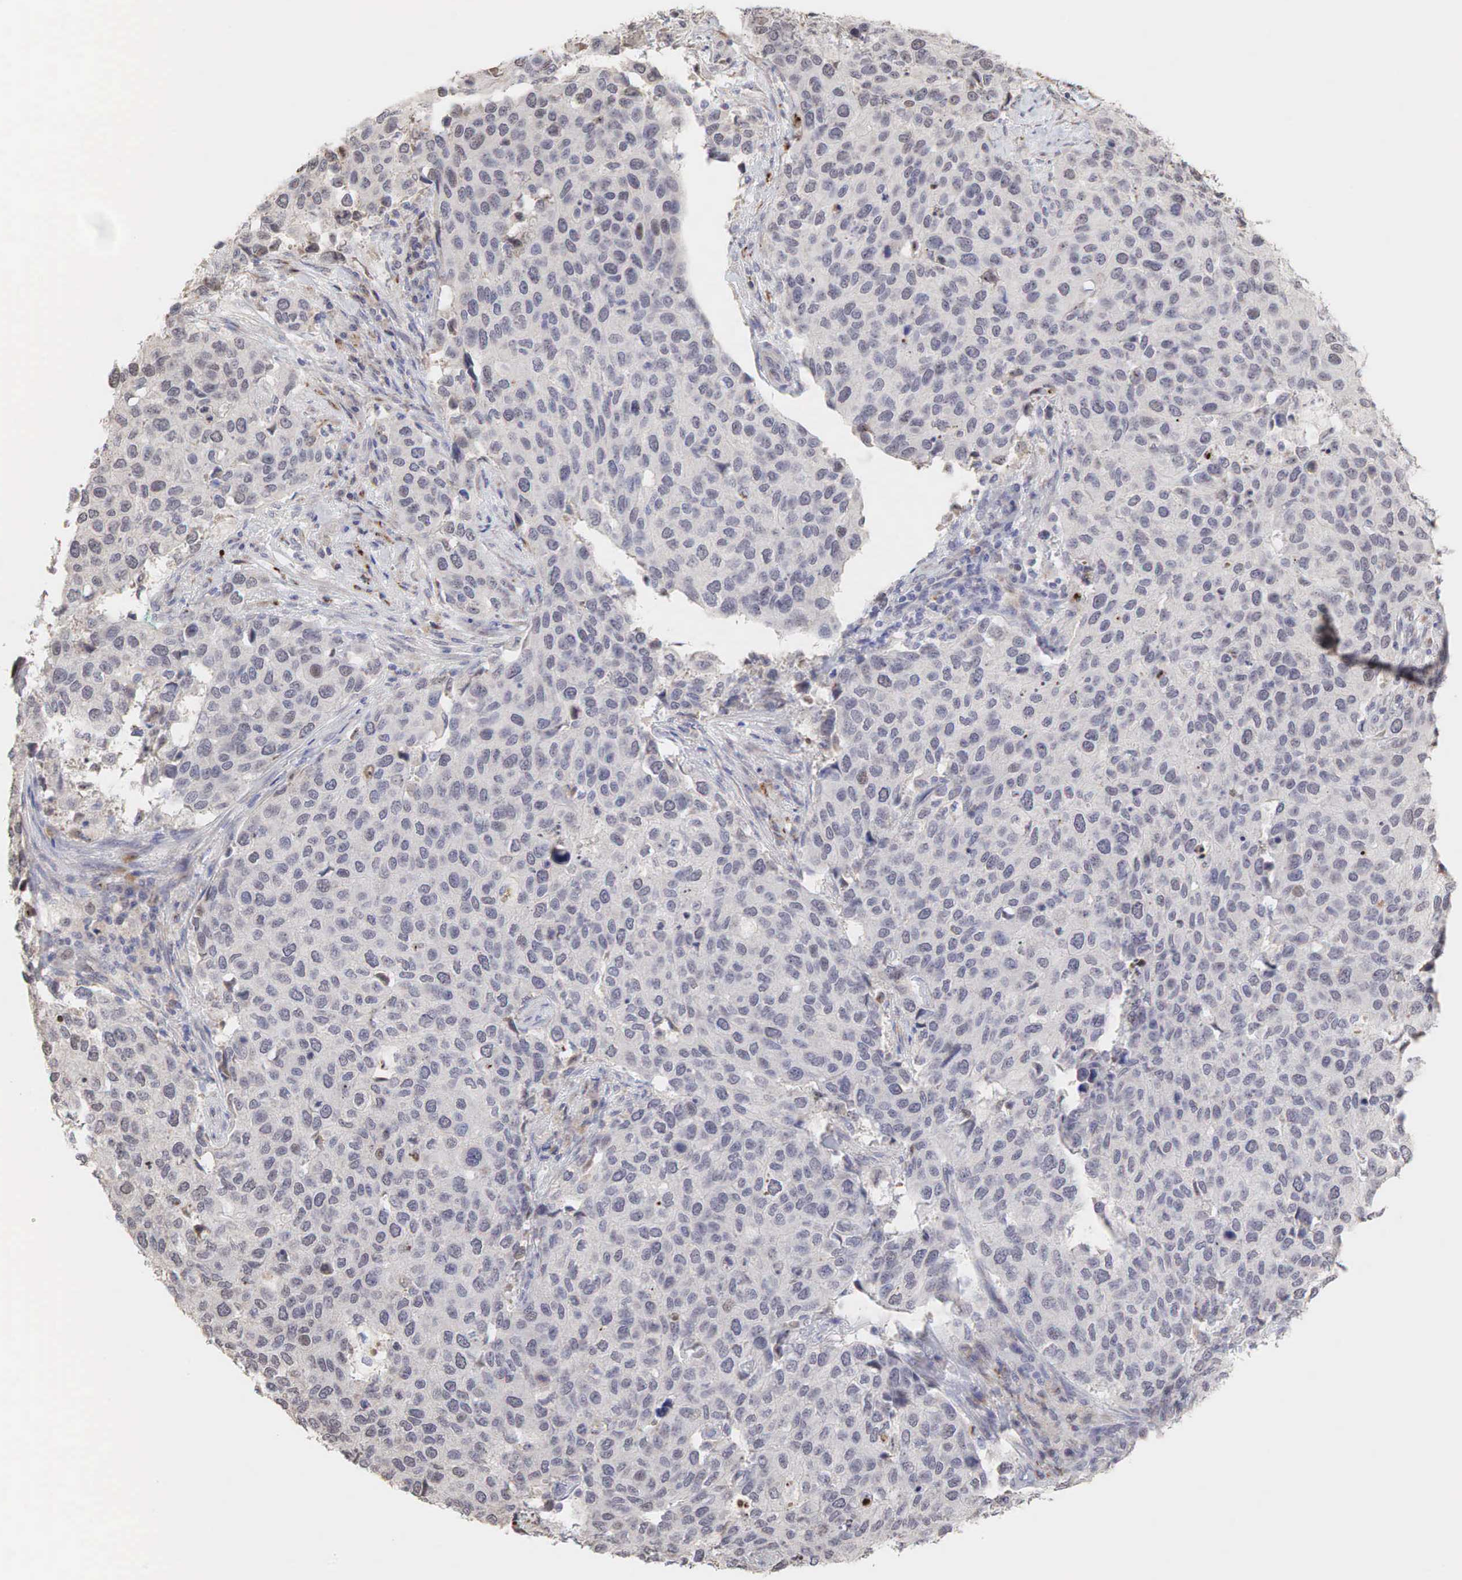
{"staining": {"intensity": "weak", "quantity": "<25%", "location": "none"}, "tissue": "cervical cancer", "cell_type": "Tumor cells", "image_type": "cancer", "snomed": [{"axis": "morphology", "description": "Squamous cell carcinoma, NOS"}, {"axis": "topography", "description": "Cervix"}], "caption": "This is an immunohistochemistry micrograph of human squamous cell carcinoma (cervical). There is no expression in tumor cells.", "gene": "DKC1", "patient": {"sex": "female", "age": 54}}